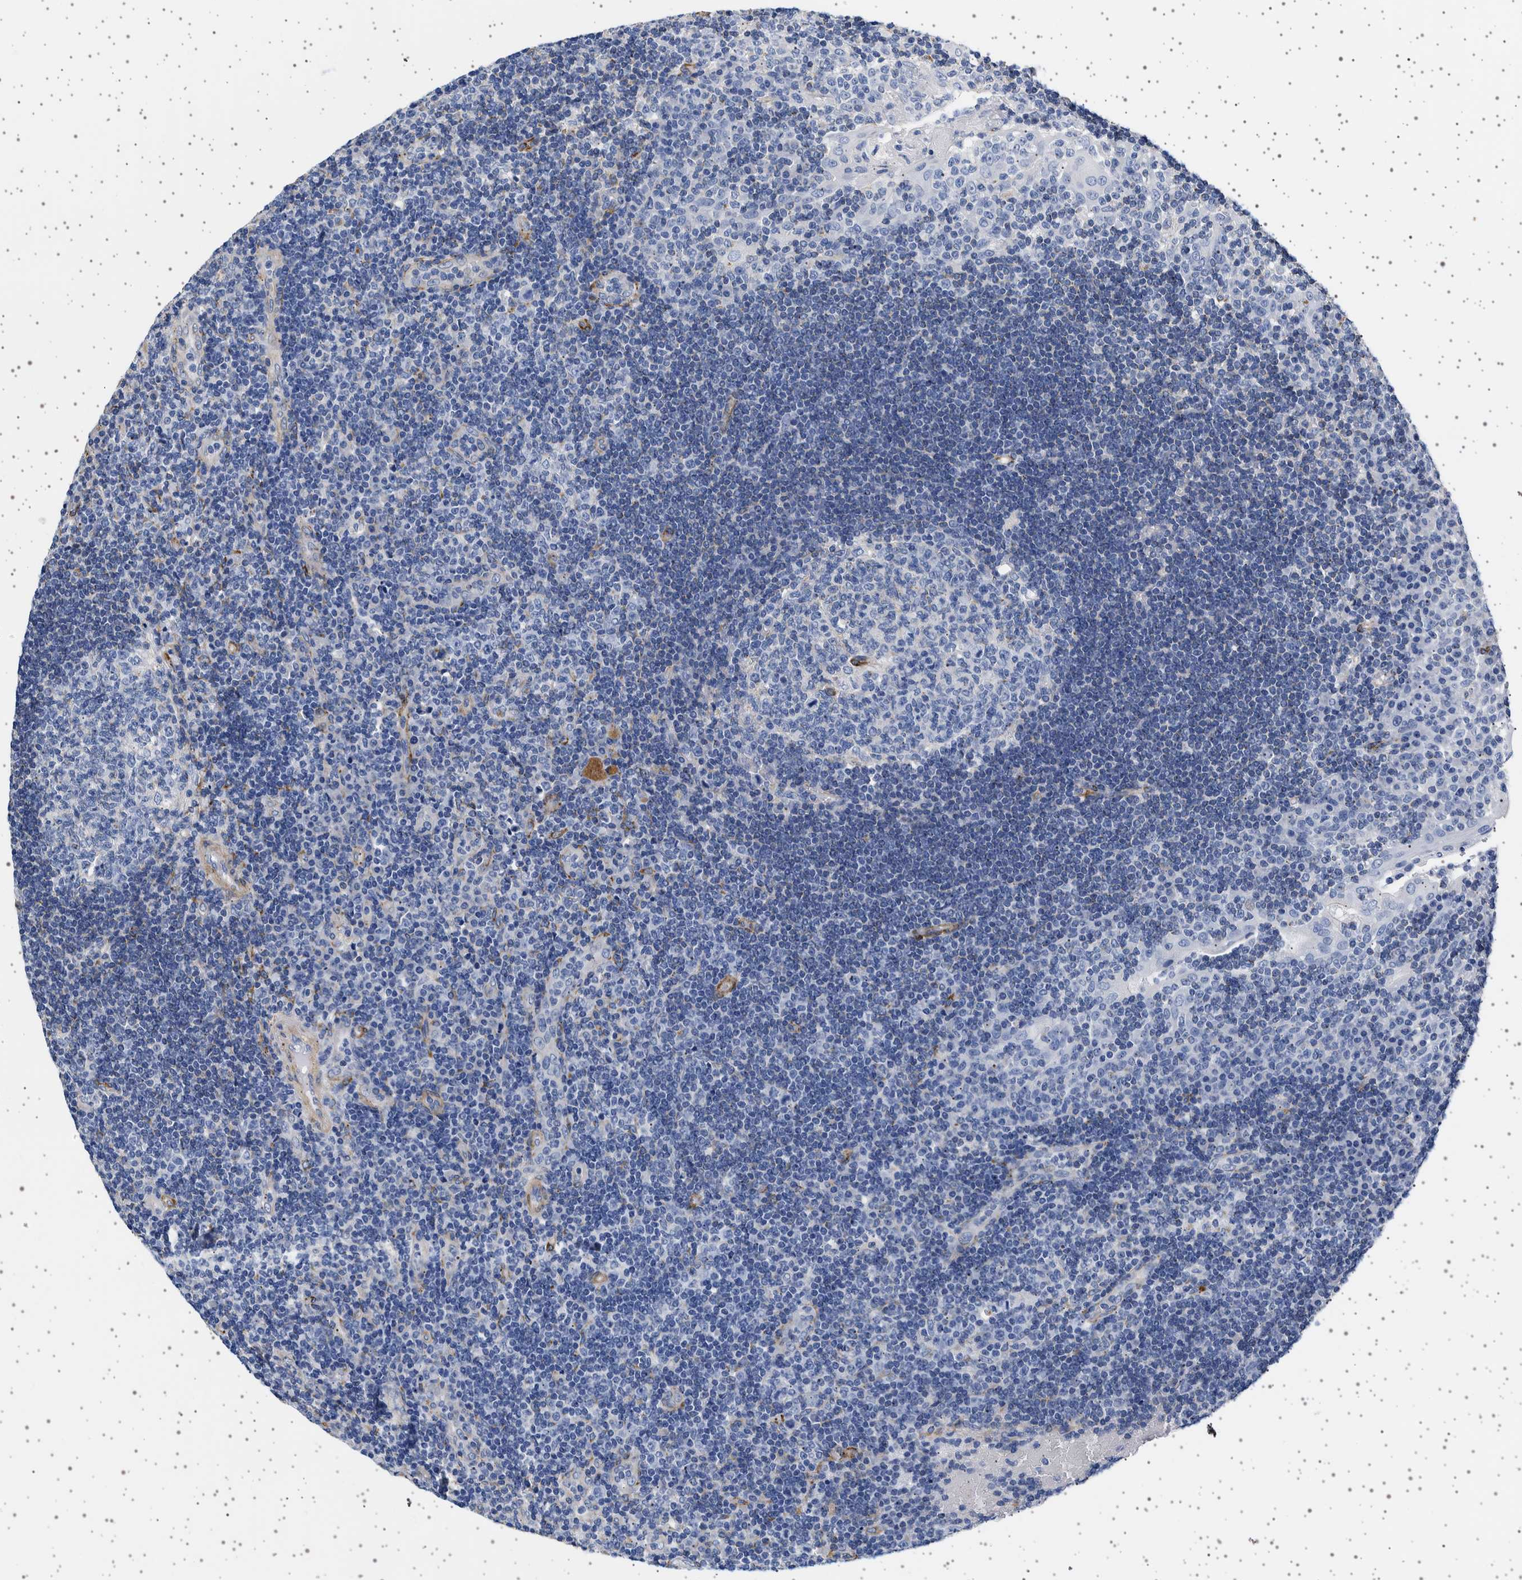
{"staining": {"intensity": "negative", "quantity": "none", "location": "none"}, "tissue": "tonsil", "cell_type": "Germinal center cells", "image_type": "normal", "snomed": [{"axis": "morphology", "description": "Normal tissue, NOS"}, {"axis": "topography", "description": "Tonsil"}], "caption": "IHC histopathology image of benign tonsil: tonsil stained with DAB (3,3'-diaminobenzidine) displays no significant protein staining in germinal center cells. (Immunohistochemistry (ihc), brightfield microscopy, high magnification).", "gene": "SEPTIN4", "patient": {"sex": "female", "age": 40}}